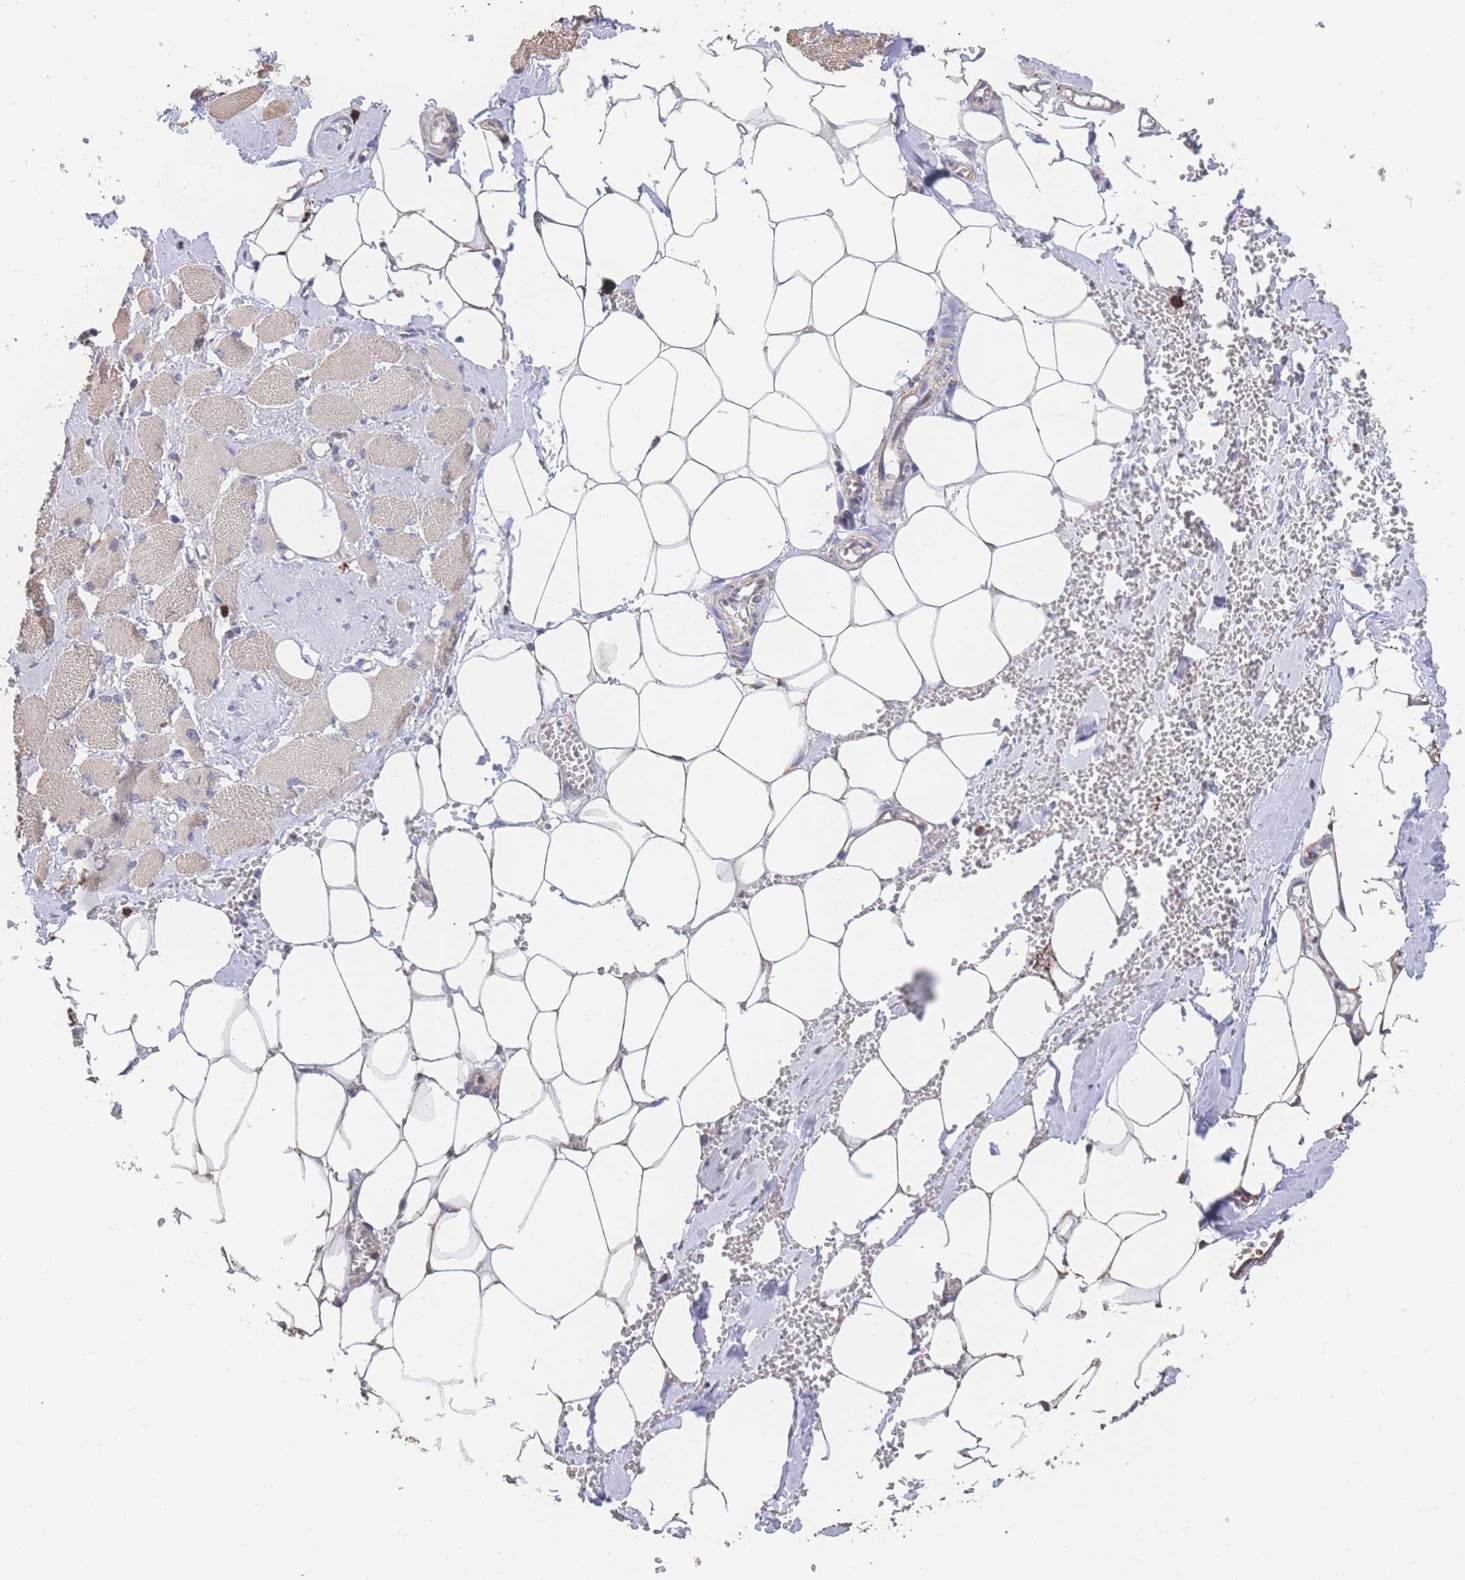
{"staining": {"intensity": "weak", "quantity": "<25%", "location": "cytoplasmic/membranous"}, "tissue": "skeletal muscle", "cell_type": "Myocytes", "image_type": "normal", "snomed": [{"axis": "morphology", "description": "Normal tissue, NOS"}, {"axis": "morphology", "description": "Basal cell carcinoma"}, {"axis": "topography", "description": "Skeletal muscle"}], "caption": "Human skeletal muscle stained for a protein using IHC reveals no positivity in myocytes.", "gene": "SGSM3", "patient": {"sex": "female", "age": 64}}